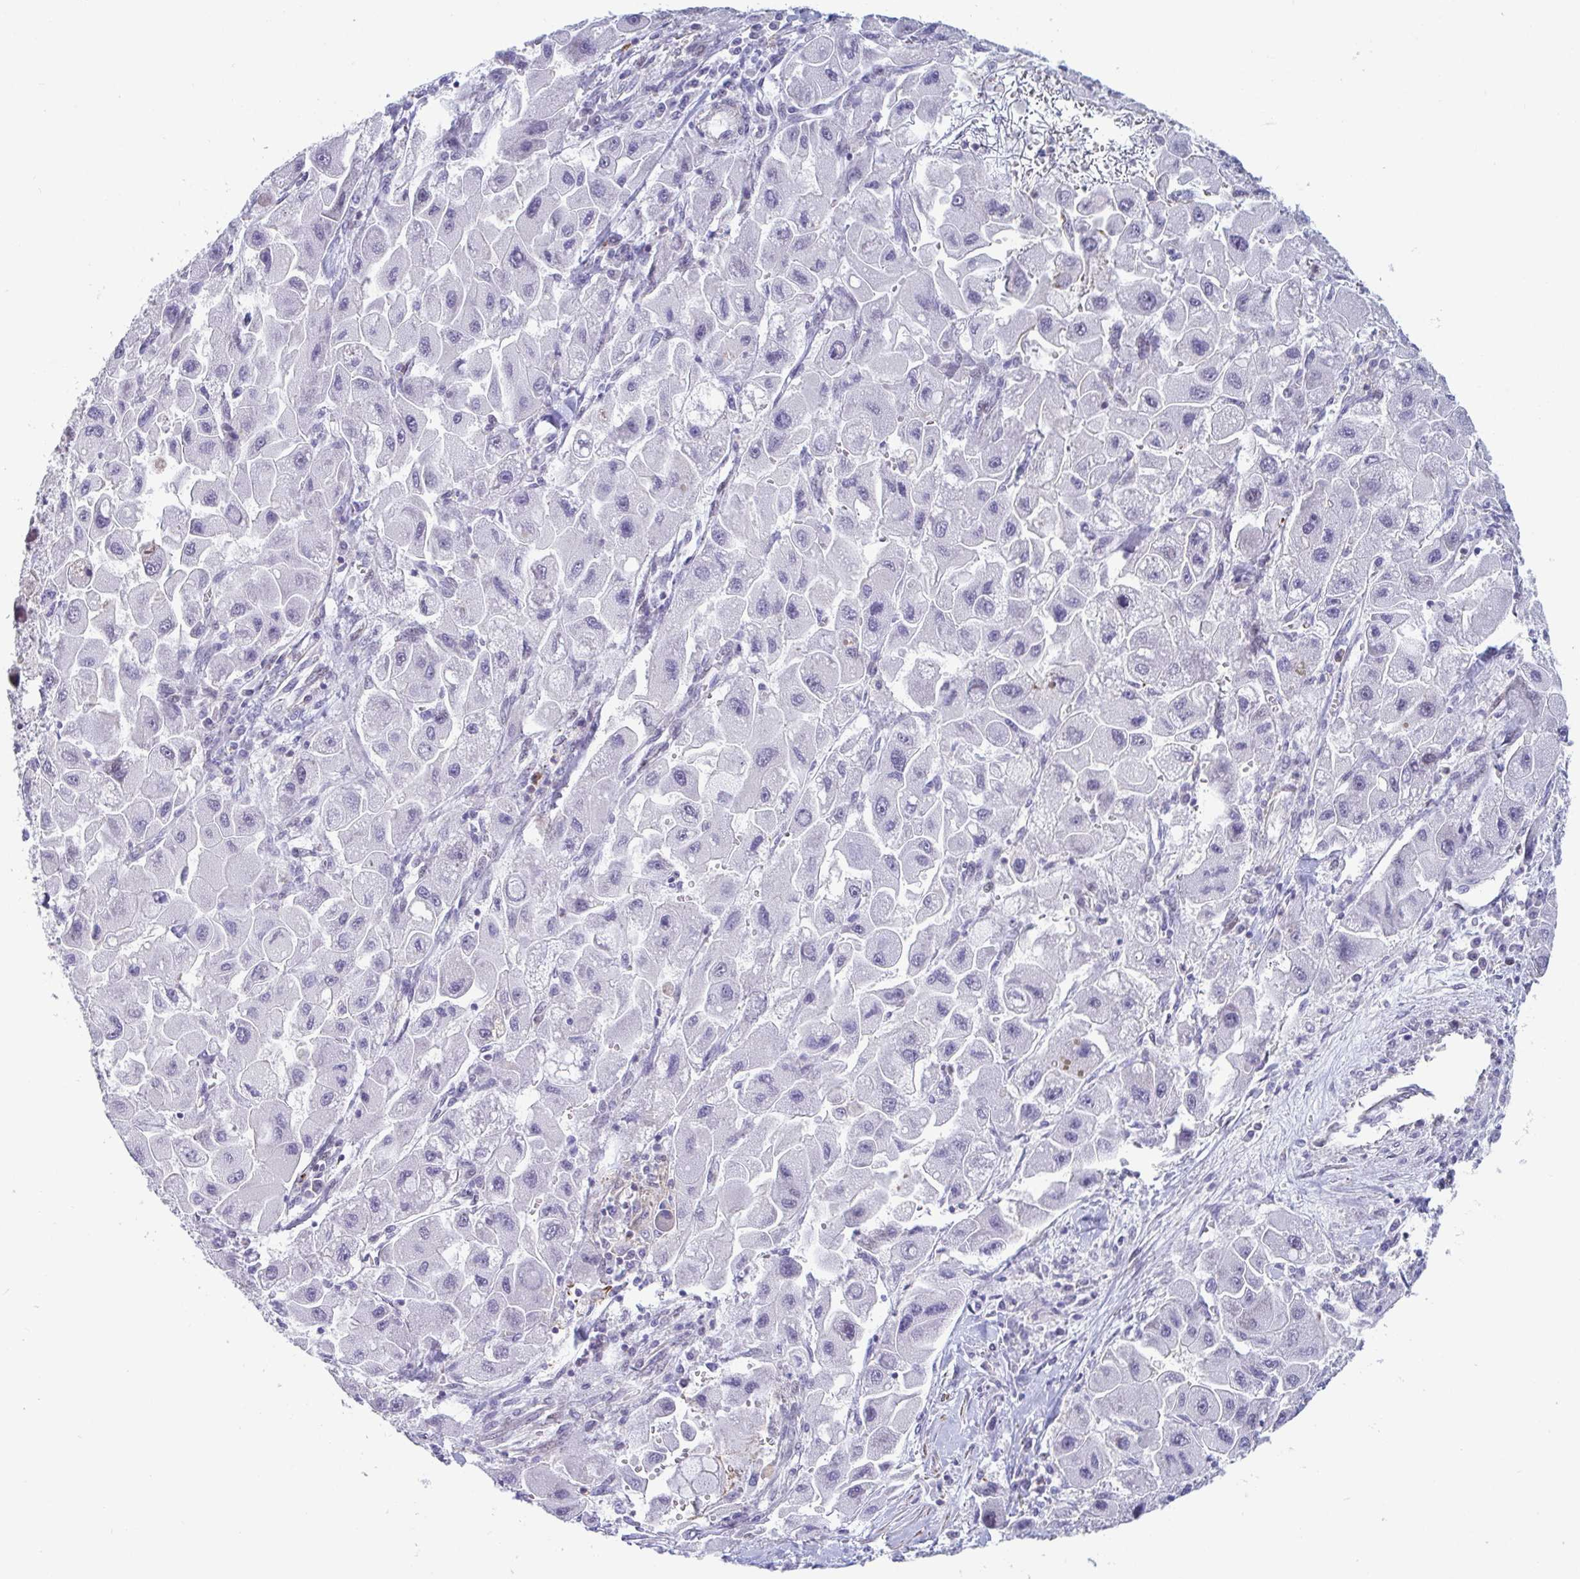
{"staining": {"intensity": "weak", "quantity": "<25%", "location": "cytoplasmic/membranous"}, "tissue": "liver cancer", "cell_type": "Tumor cells", "image_type": "cancer", "snomed": [{"axis": "morphology", "description": "Carcinoma, Hepatocellular, NOS"}, {"axis": "topography", "description": "Liver"}], "caption": "Tumor cells show no significant expression in liver hepatocellular carcinoma.", "gene": "WDR72", "patient": {"sex": "male", "age": 24}}